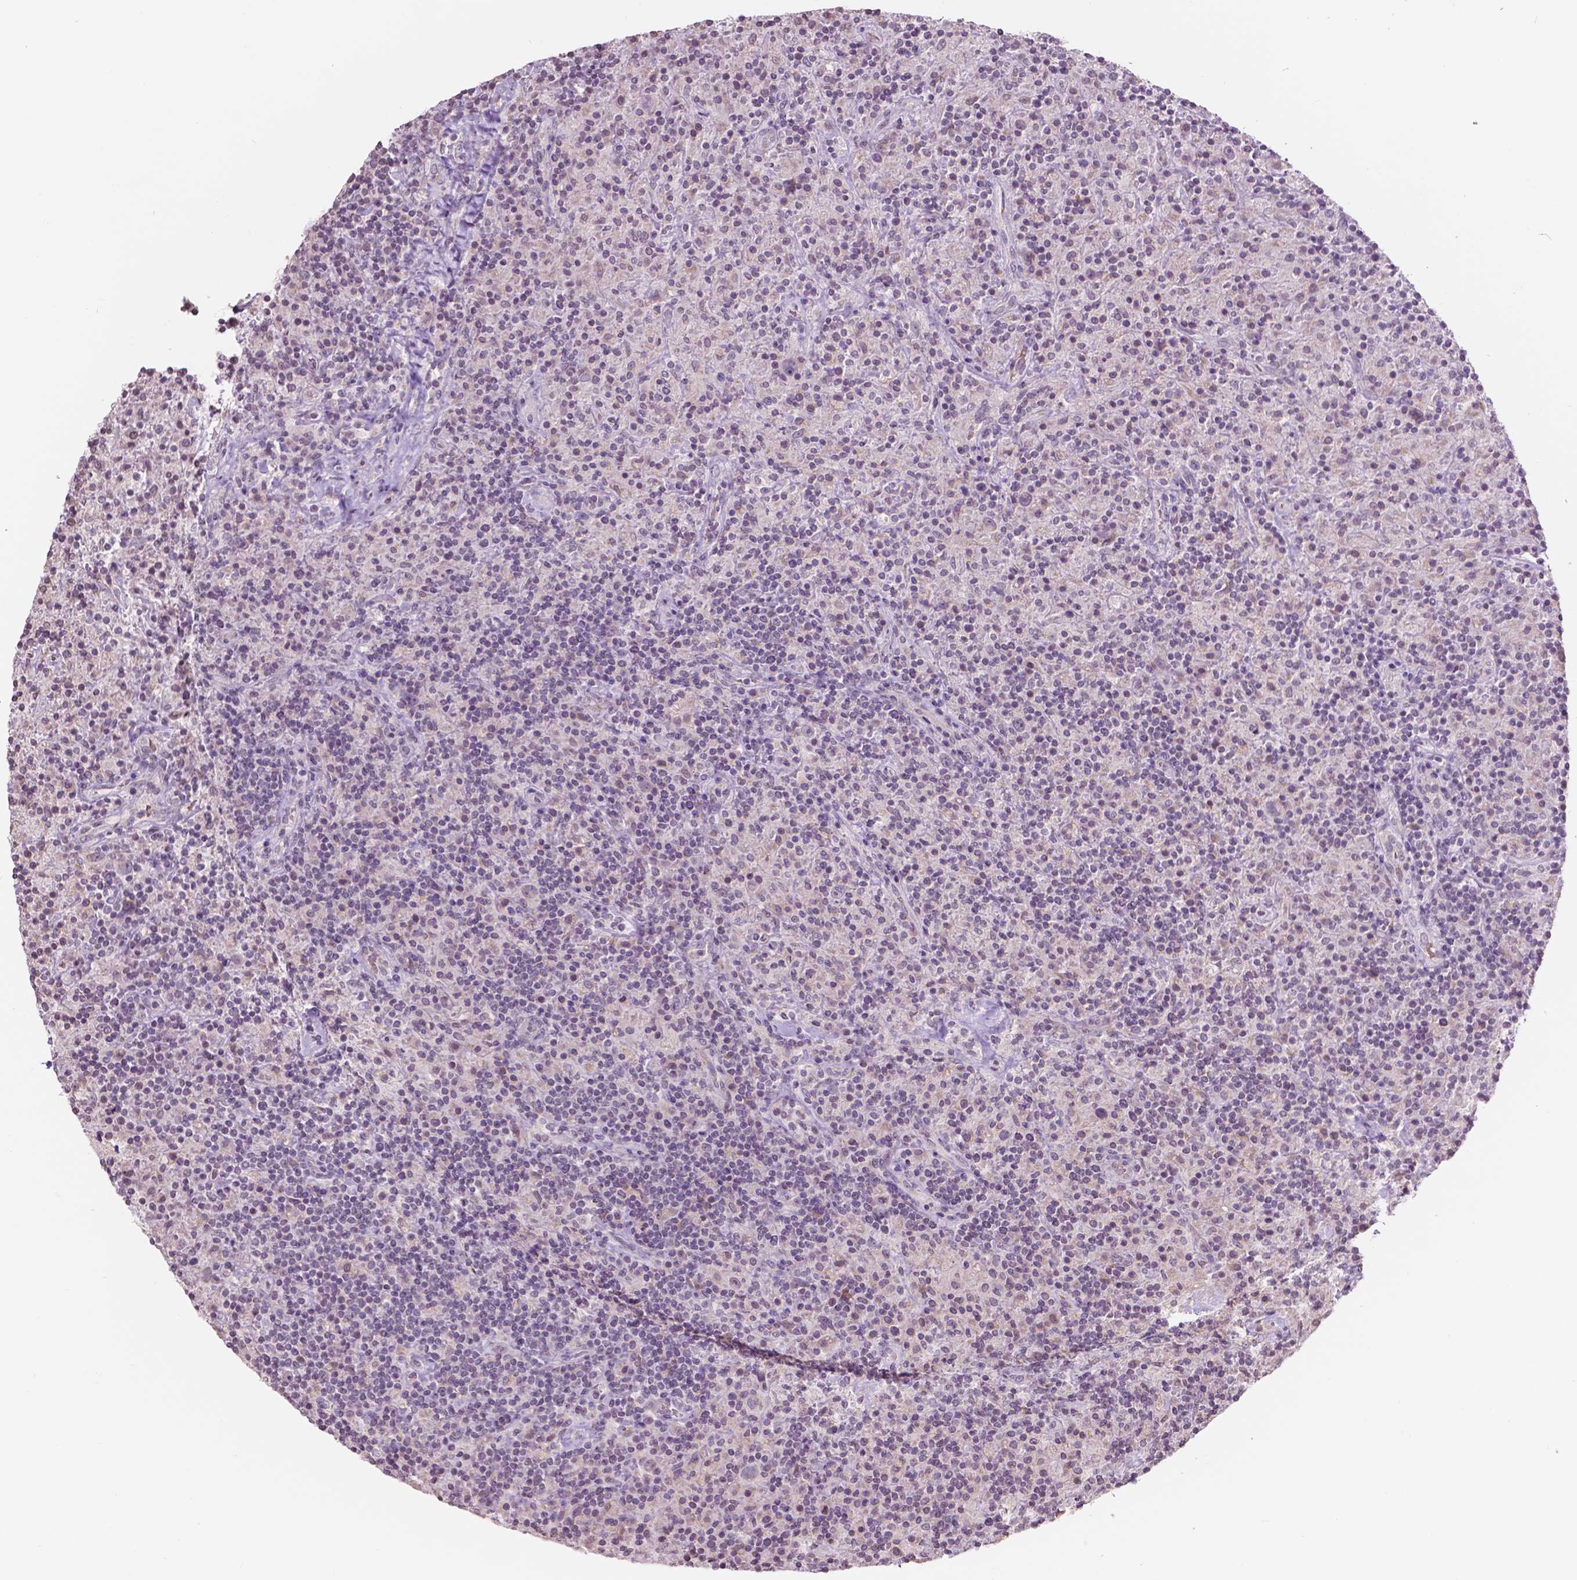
{"staining": {"intensity": "negative", "quantity": "none", "location": "none"}, "tissue": "lymphoma", "cell_type": "Tumor cells", "image_type": "cancer", "snomed": [{"axis": "morphology", "description": "Hodgkin's disease, NOS"}, {"axis": "topography", "description": "Lymph node"}], "caption": "Tumor cells are negative for brown protein staining in lymphoma.", "gene": "NOS1AP", "patient": {"sex": "male", "age": 70}}